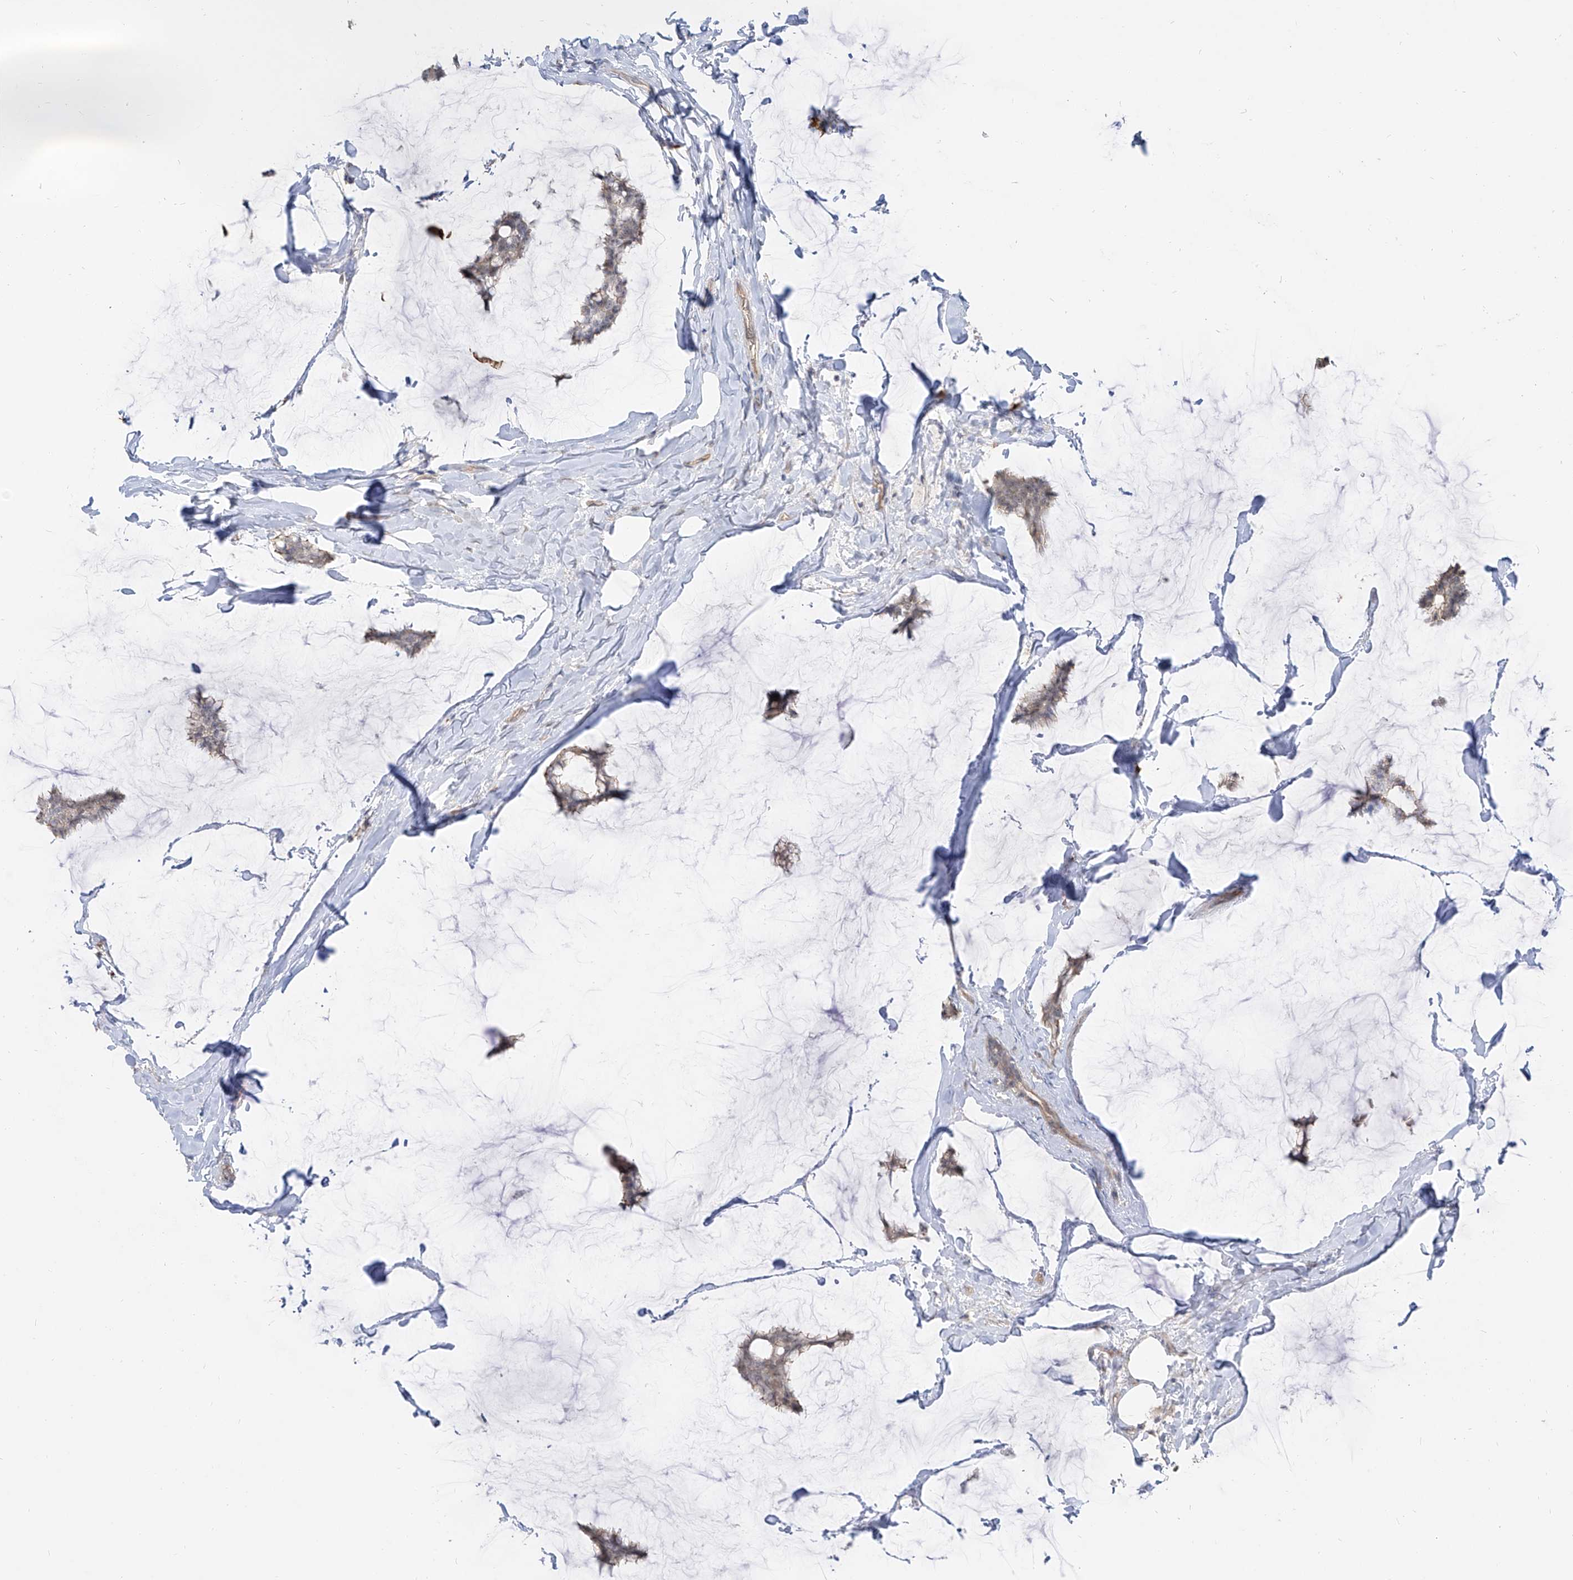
{"staining": {"intensity": "weak", "quantity": "<25%", "location": "cytoplasmic/membranous"}, "tissue": "breast cancer", "cell_type": "Tumor cells", "image_type": "cancer", "snomed": [{"axis": "morphology", "description": "Duct carcinoma"}, {"axis": "topography", "description": "Breast"}], "caption": "Photomicrograph shows no significant protein staining in tumor cells of breast invasive ductal carcinoma. Nuclei are stained in blue.", "gene": "ZNF227", "patient": {"sex": "female", "age": 93}}